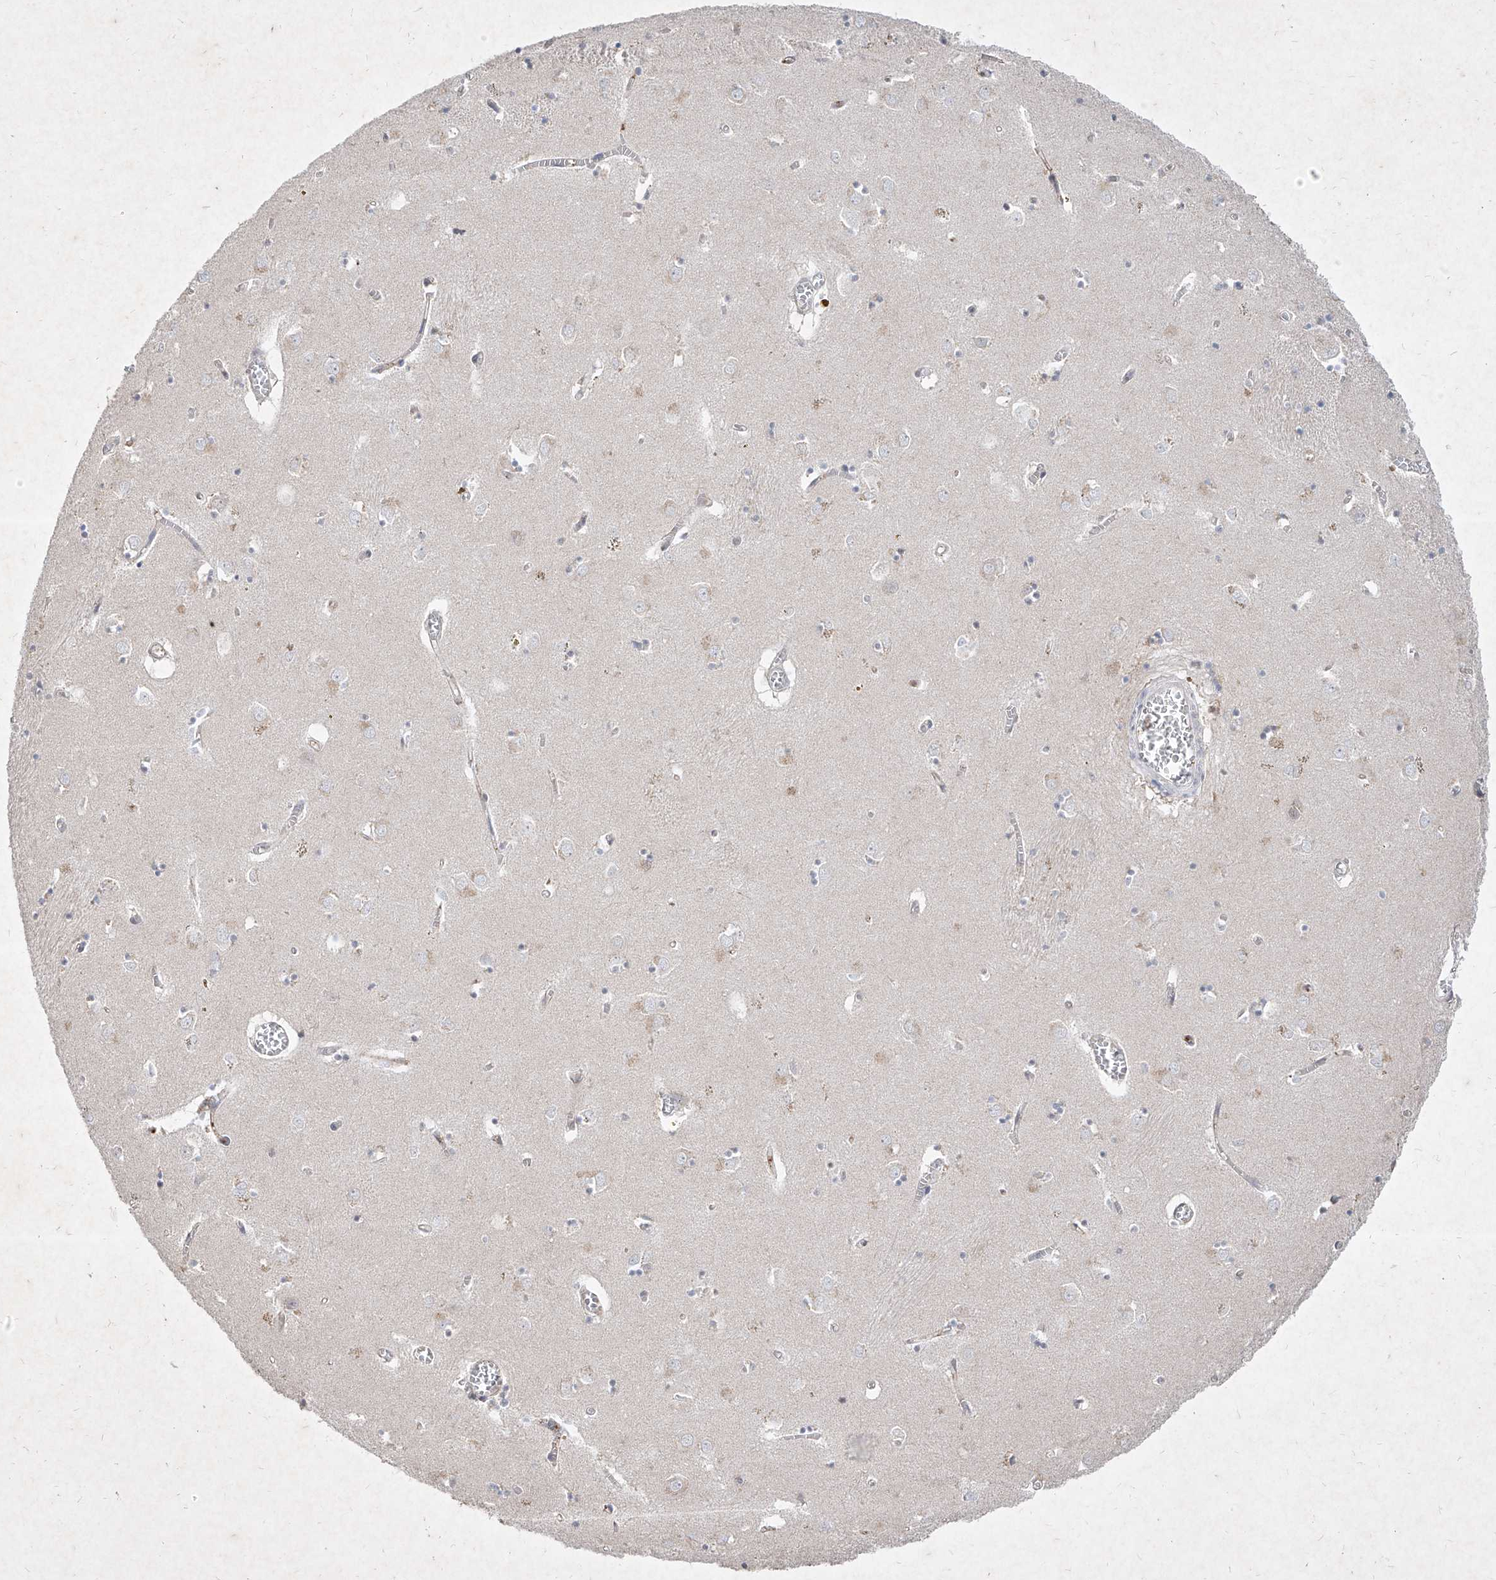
{"staining": {"intensity": "negative", "quantity": "none", "location": "none"}, "tissue": "caudate", "cell_type": "Glial cells", "image_type": "normal", "snomed": [{"axis": "morphology", "description": "Normal tissue, NOS"}, {"axis": "topography", "description": "Lateral ventricle wall"}], "caption": "Caudate stained for a protein using immunohistochemistry reveals no staining glial cells.", "gene": "C4A", "patient": {"sex": "male", "age": 70}}